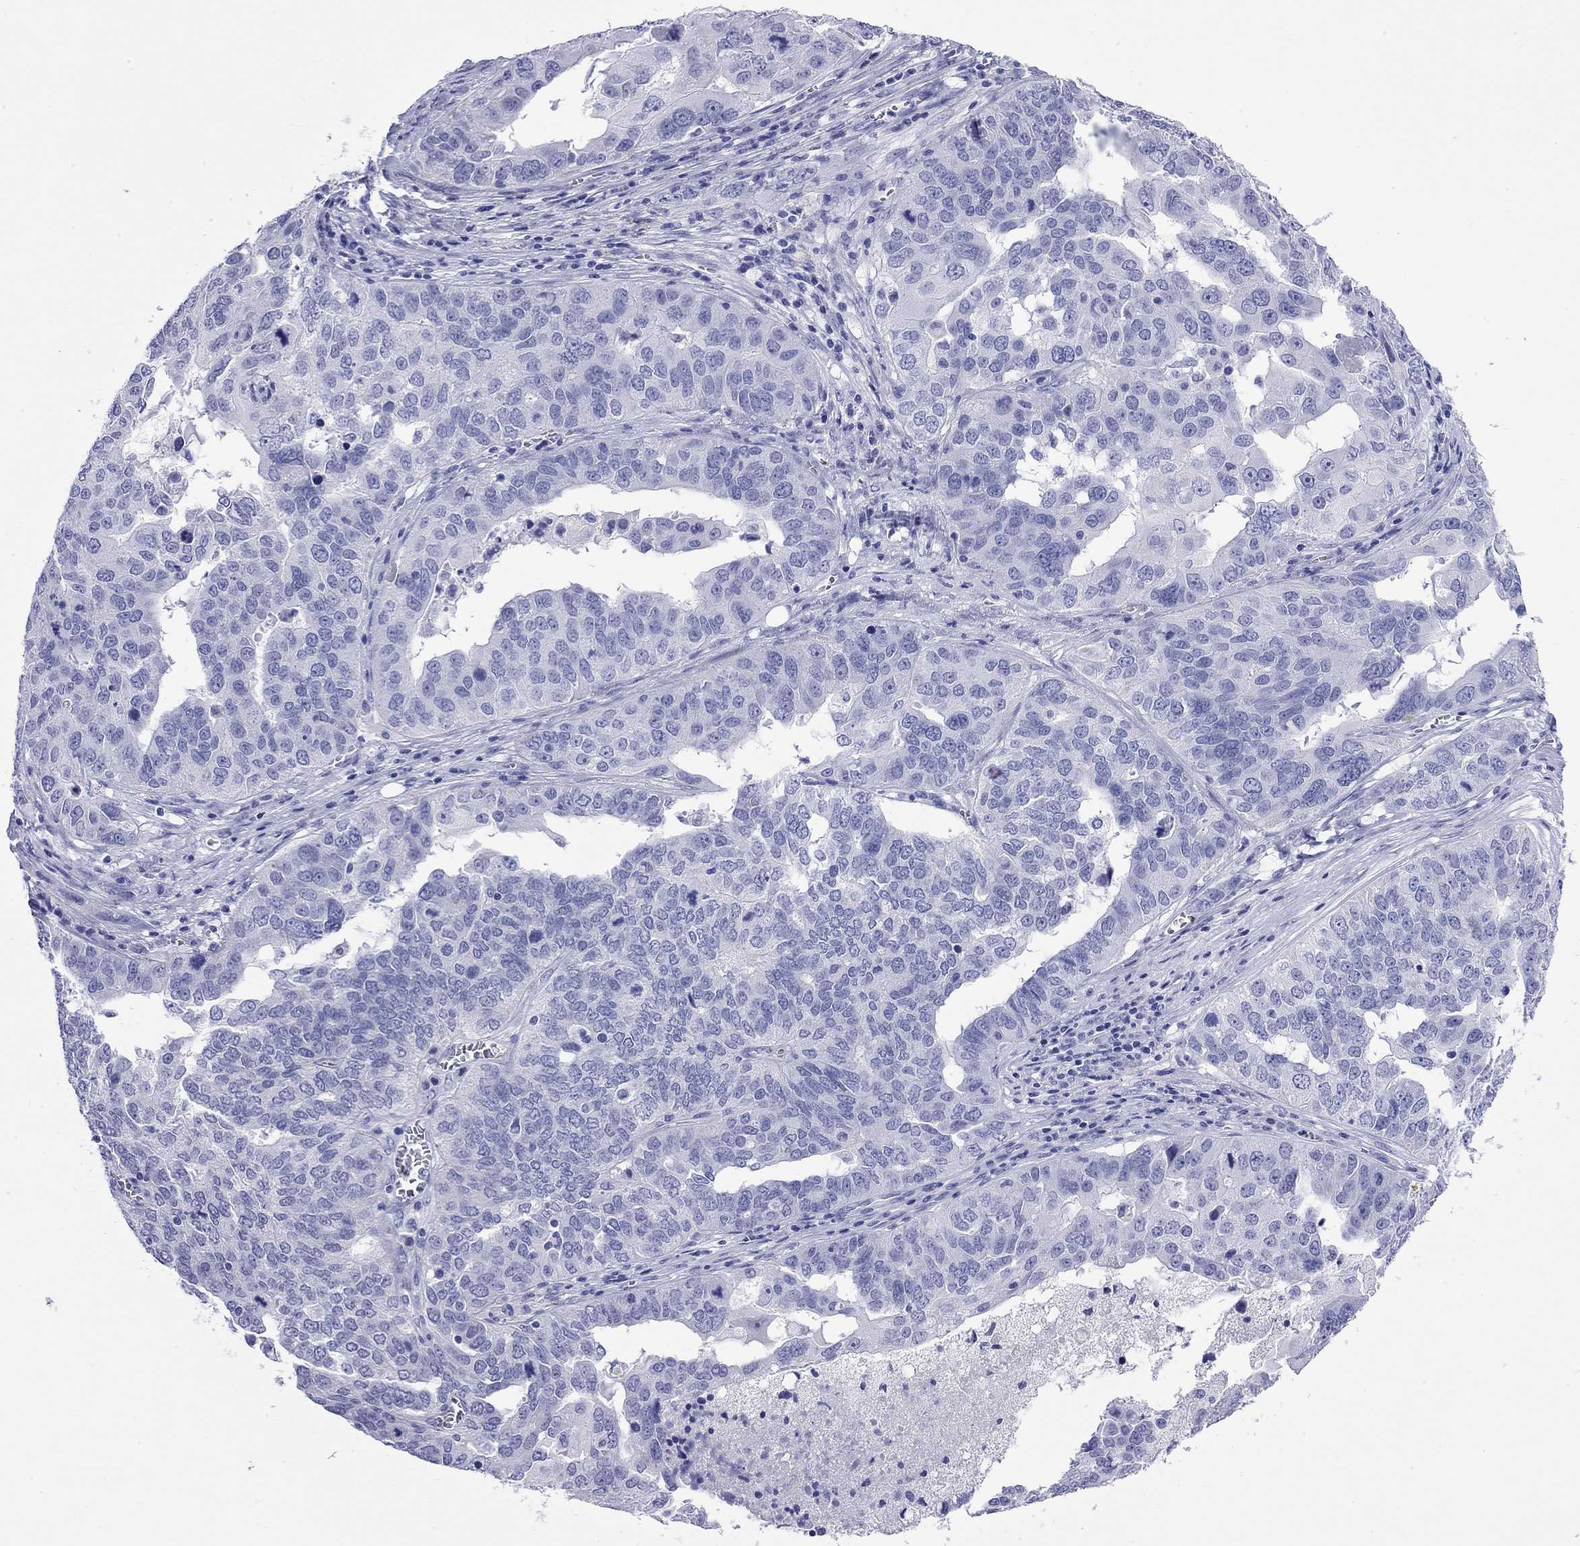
{"staining": {"intensity": "negative", "quantity": "none", "location": "none"}, "tissue": "ovarian cancer", "cell_type": "Tumor cells", "image_type": "cancer", "snomed": [{"axis": "morphology", "description": "Carcinoma, endometroid"}, {"axis": "topography", "description": "Soft tissue"}, {"axis": "topography", "description": "Ovary"}], "caption": "A high-resolution image shows IHC staining of endometroid carcinoma (ovarian), which reveals no significant expression in tumor cells.", "gene": "FIGLA", "patient": {"sex": "female", "age": 52}}